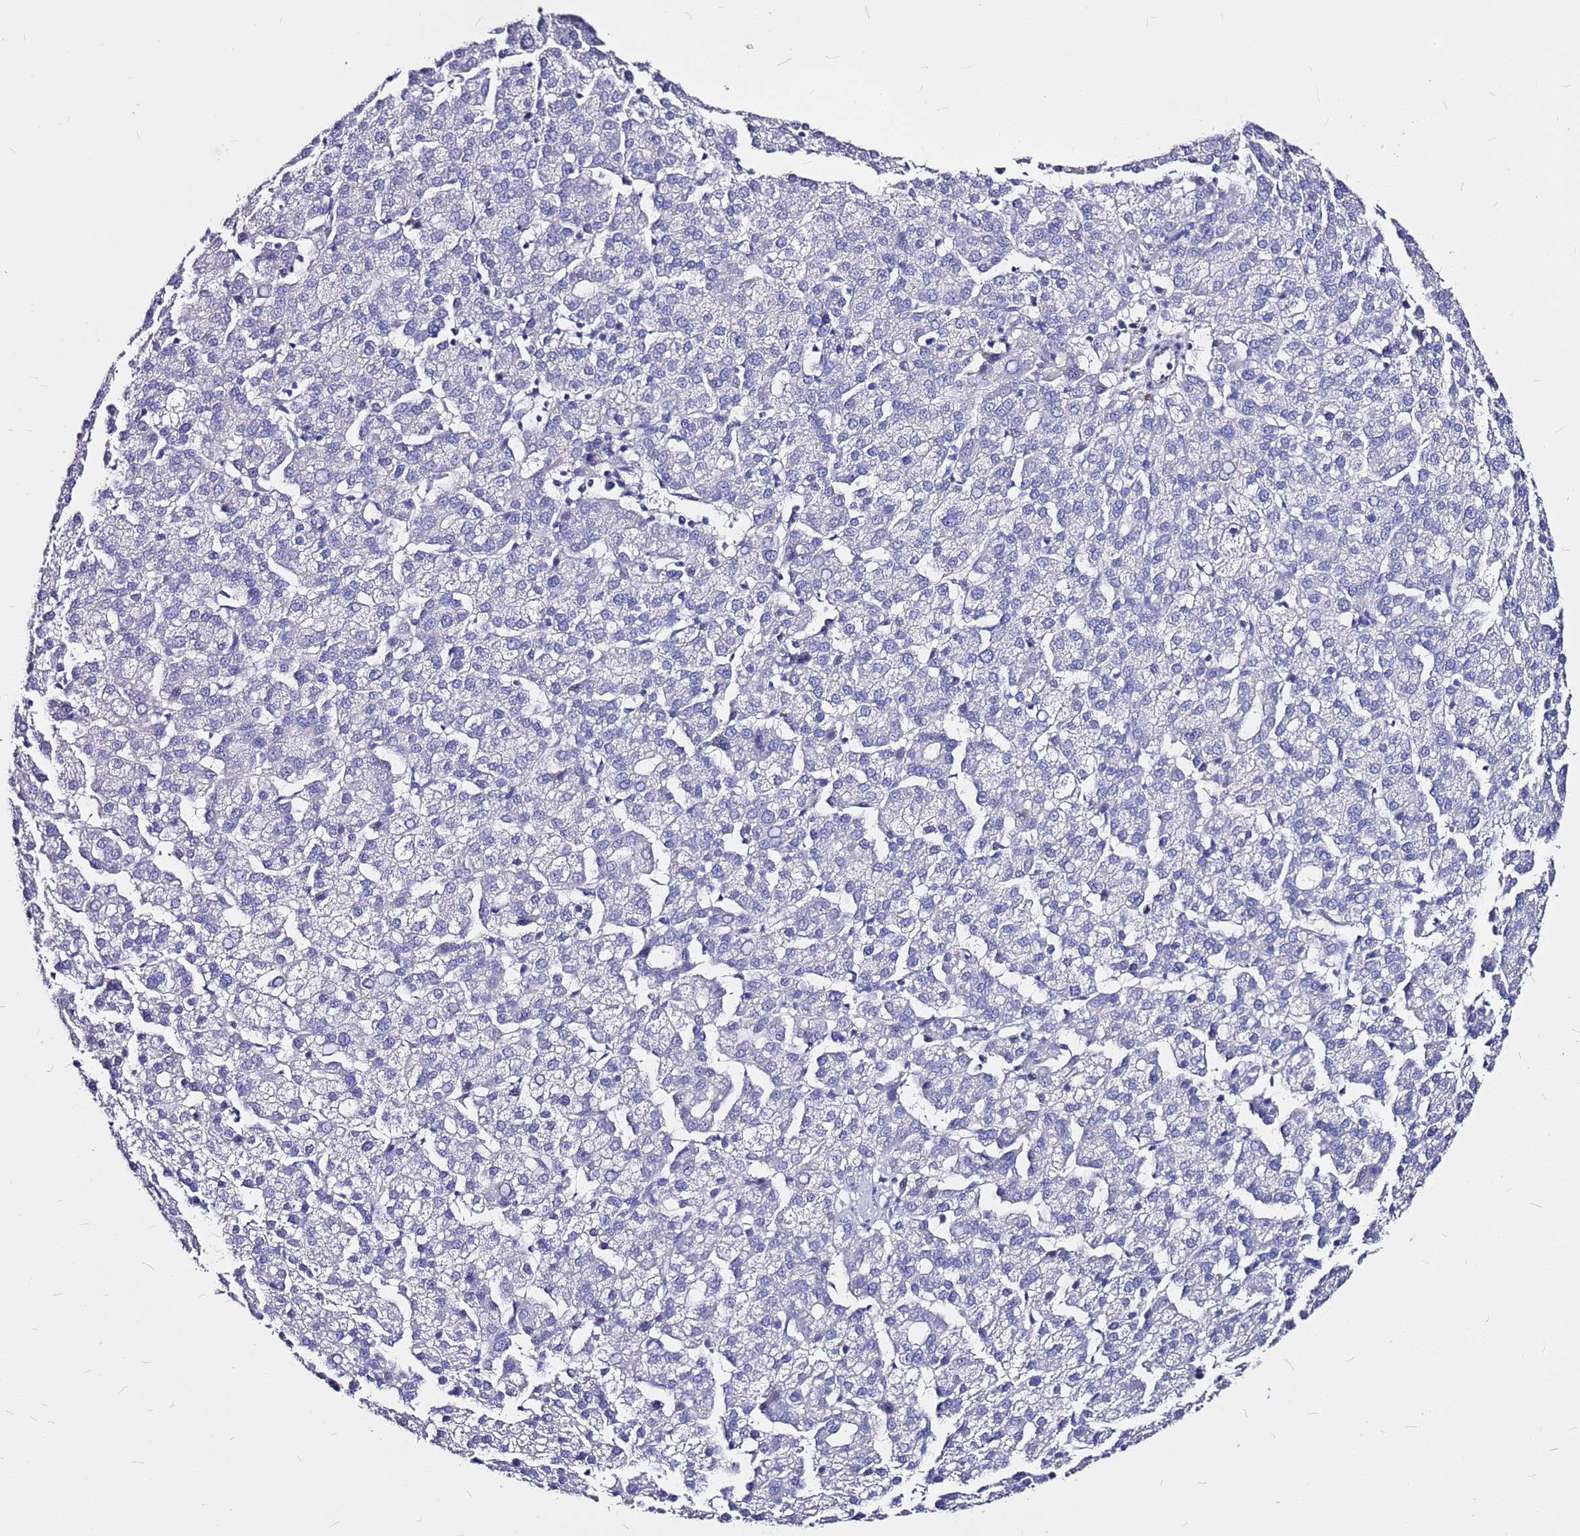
{"staining": {"intensity": "negative", "quantity": "none", "location": "none"}, "tissue": "liver cancer", "cell_type": "Tumor cells", "image_type": "cancer", "snomed": [{"axis": "morphology", "description": "Carcinoma, Hepatocellular, NOS"}, {"axis": "topography", "description": "Liver"}], "caption": "Tumor cells show no significant positivity in hepatocellular carcinoma (liver).", "gene": "CASD1", "patient": {"sex": "female", "age": 58}}